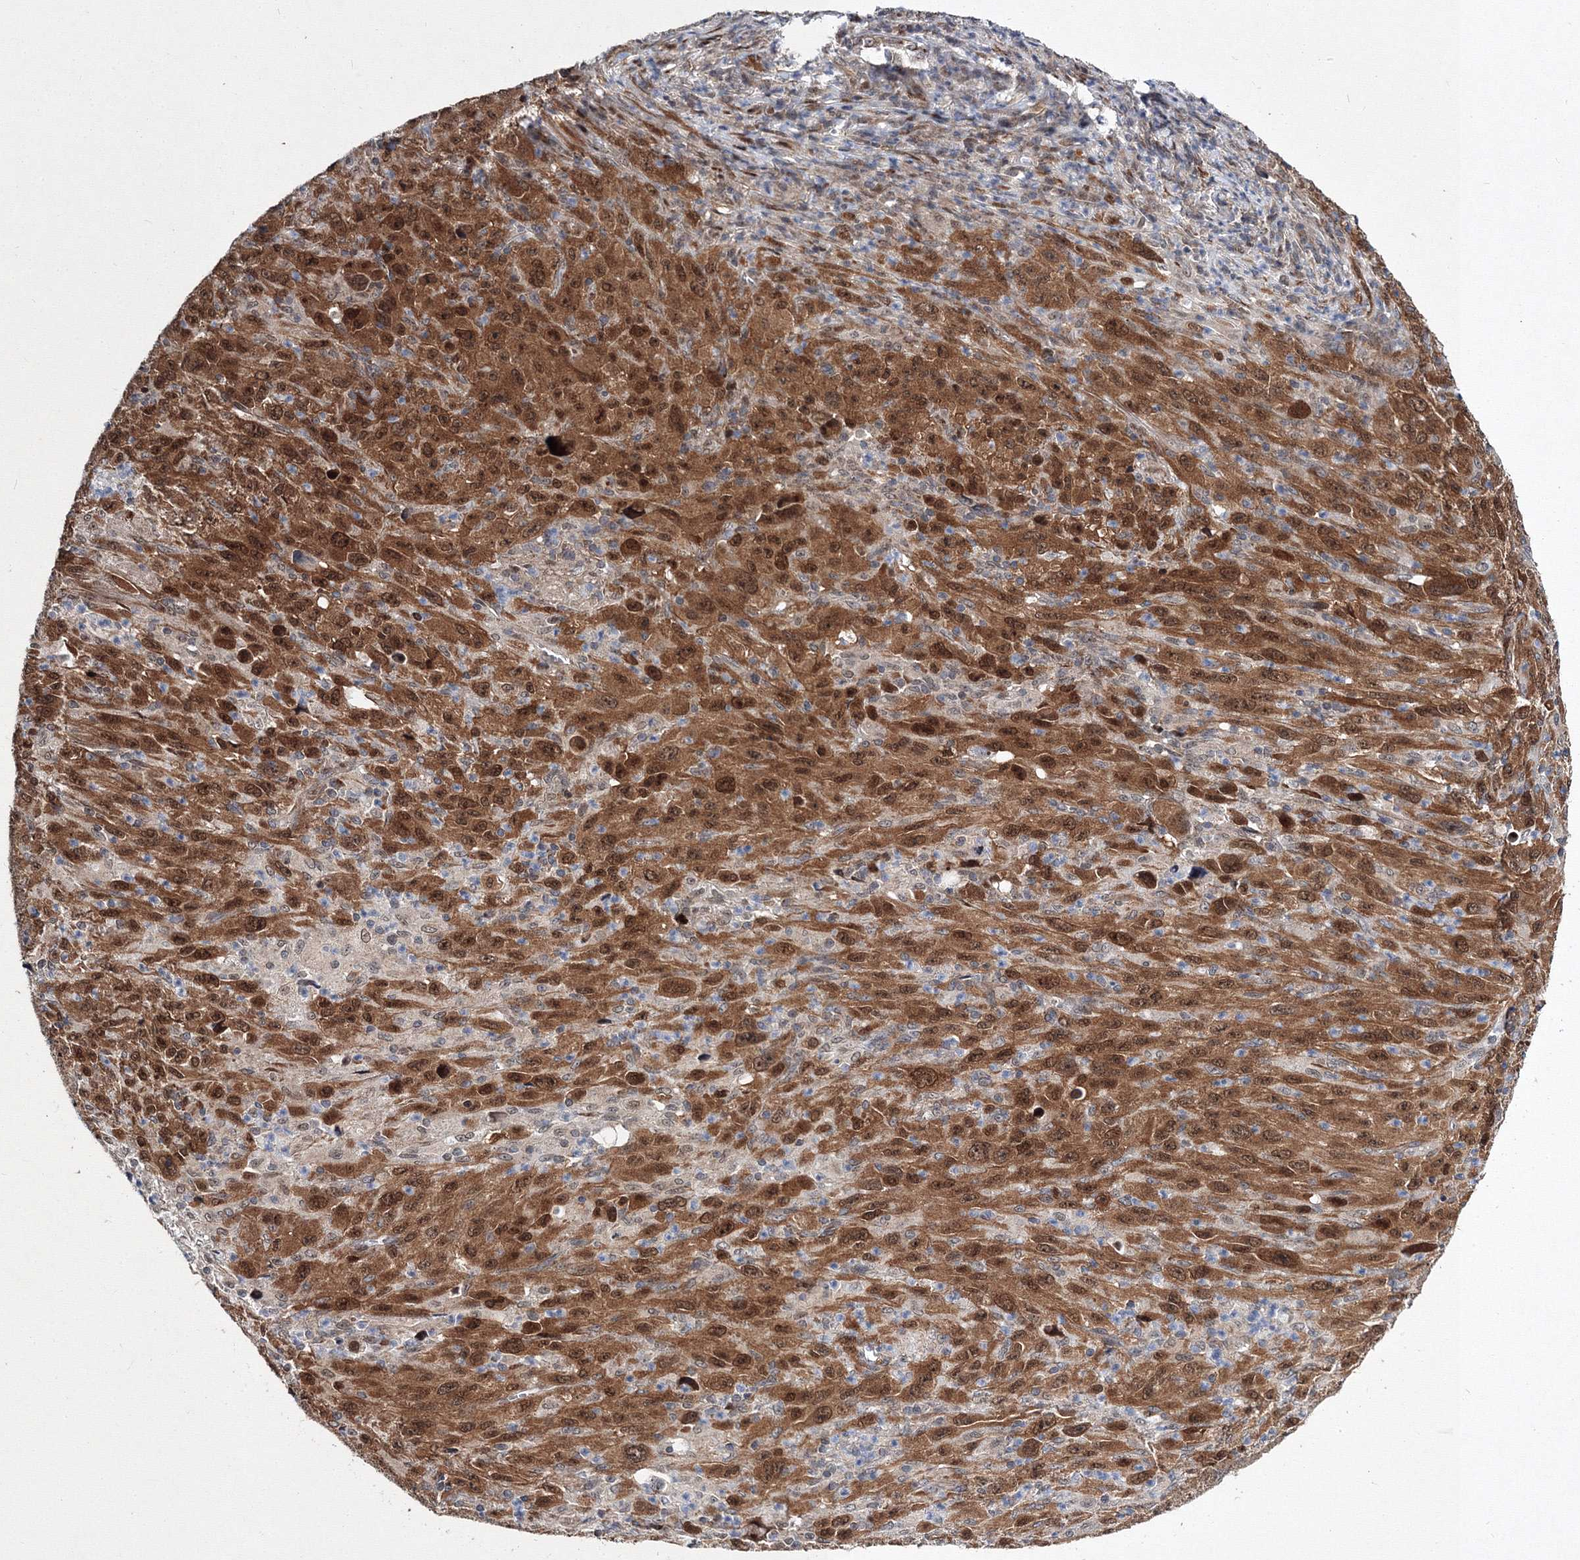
{"staining": {"intensity": "strong", "quantity": ">75%", "location": "cytoplasmic/membranous,nuclear"}, "tissue": "melanoma", "cell_type": "Tumor cells", "image_type": "cancer", "snomed": [{"axis": "morphology", "description": "Malignant melanoma, Metastatic site"}, {"axis": "topography", "description": "Skin"}], "caption": "Protein expression analysis of human melanoma reveals strong cytoplasmic/membranous and nuclear expression in about >75% of tumor cells. The staining was performed using DAB (3,3'-diaminobenzidine) to visualize the protein expression in brown, while the nuclei were stained in blue with hematoxylin (Magnification: 20x).", "gene": "GPN1", "patient": {"sex": "female", "age": 56}}